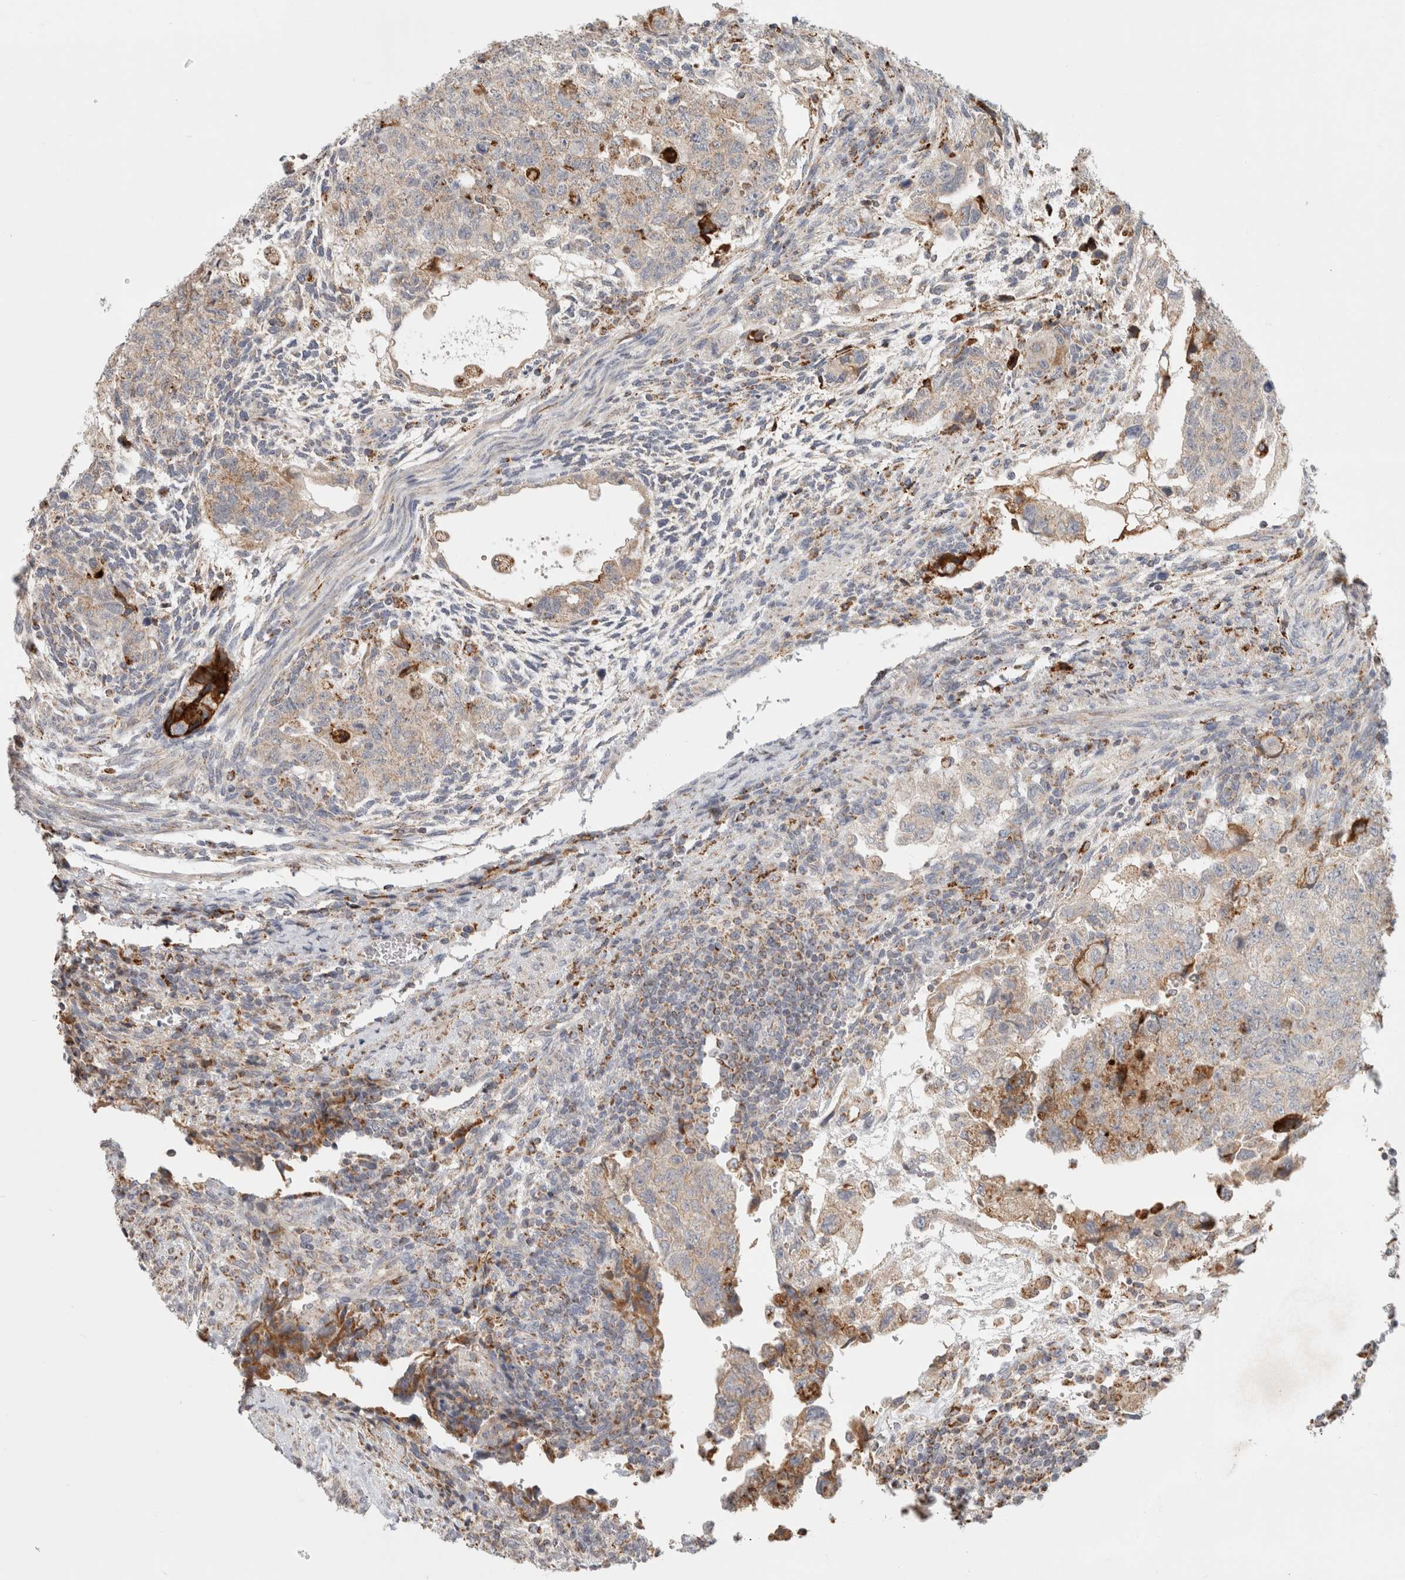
{"staining": {"intensity": "weak", "quantity": "<25%", "location": "cytoplasmic/membranous"}, "tissue": "testis cancer", "cell_type": "Tumor cells", "image_type": "cancer", "snomed": [{"axis": "morphology", "description": "Normal tissue, NOS"}, {"axis": "morphology", "description": "Carcinoma, Embryonal, NOS"}, {"axis": "topography", "description": "Testis"}], "caption": "Immunohistochemistry of human embryonal carcinoma (testis) reveals no positivity in tumor cells.", "gene": "HROB", "patient": {"sex": "male", "age": 36}}